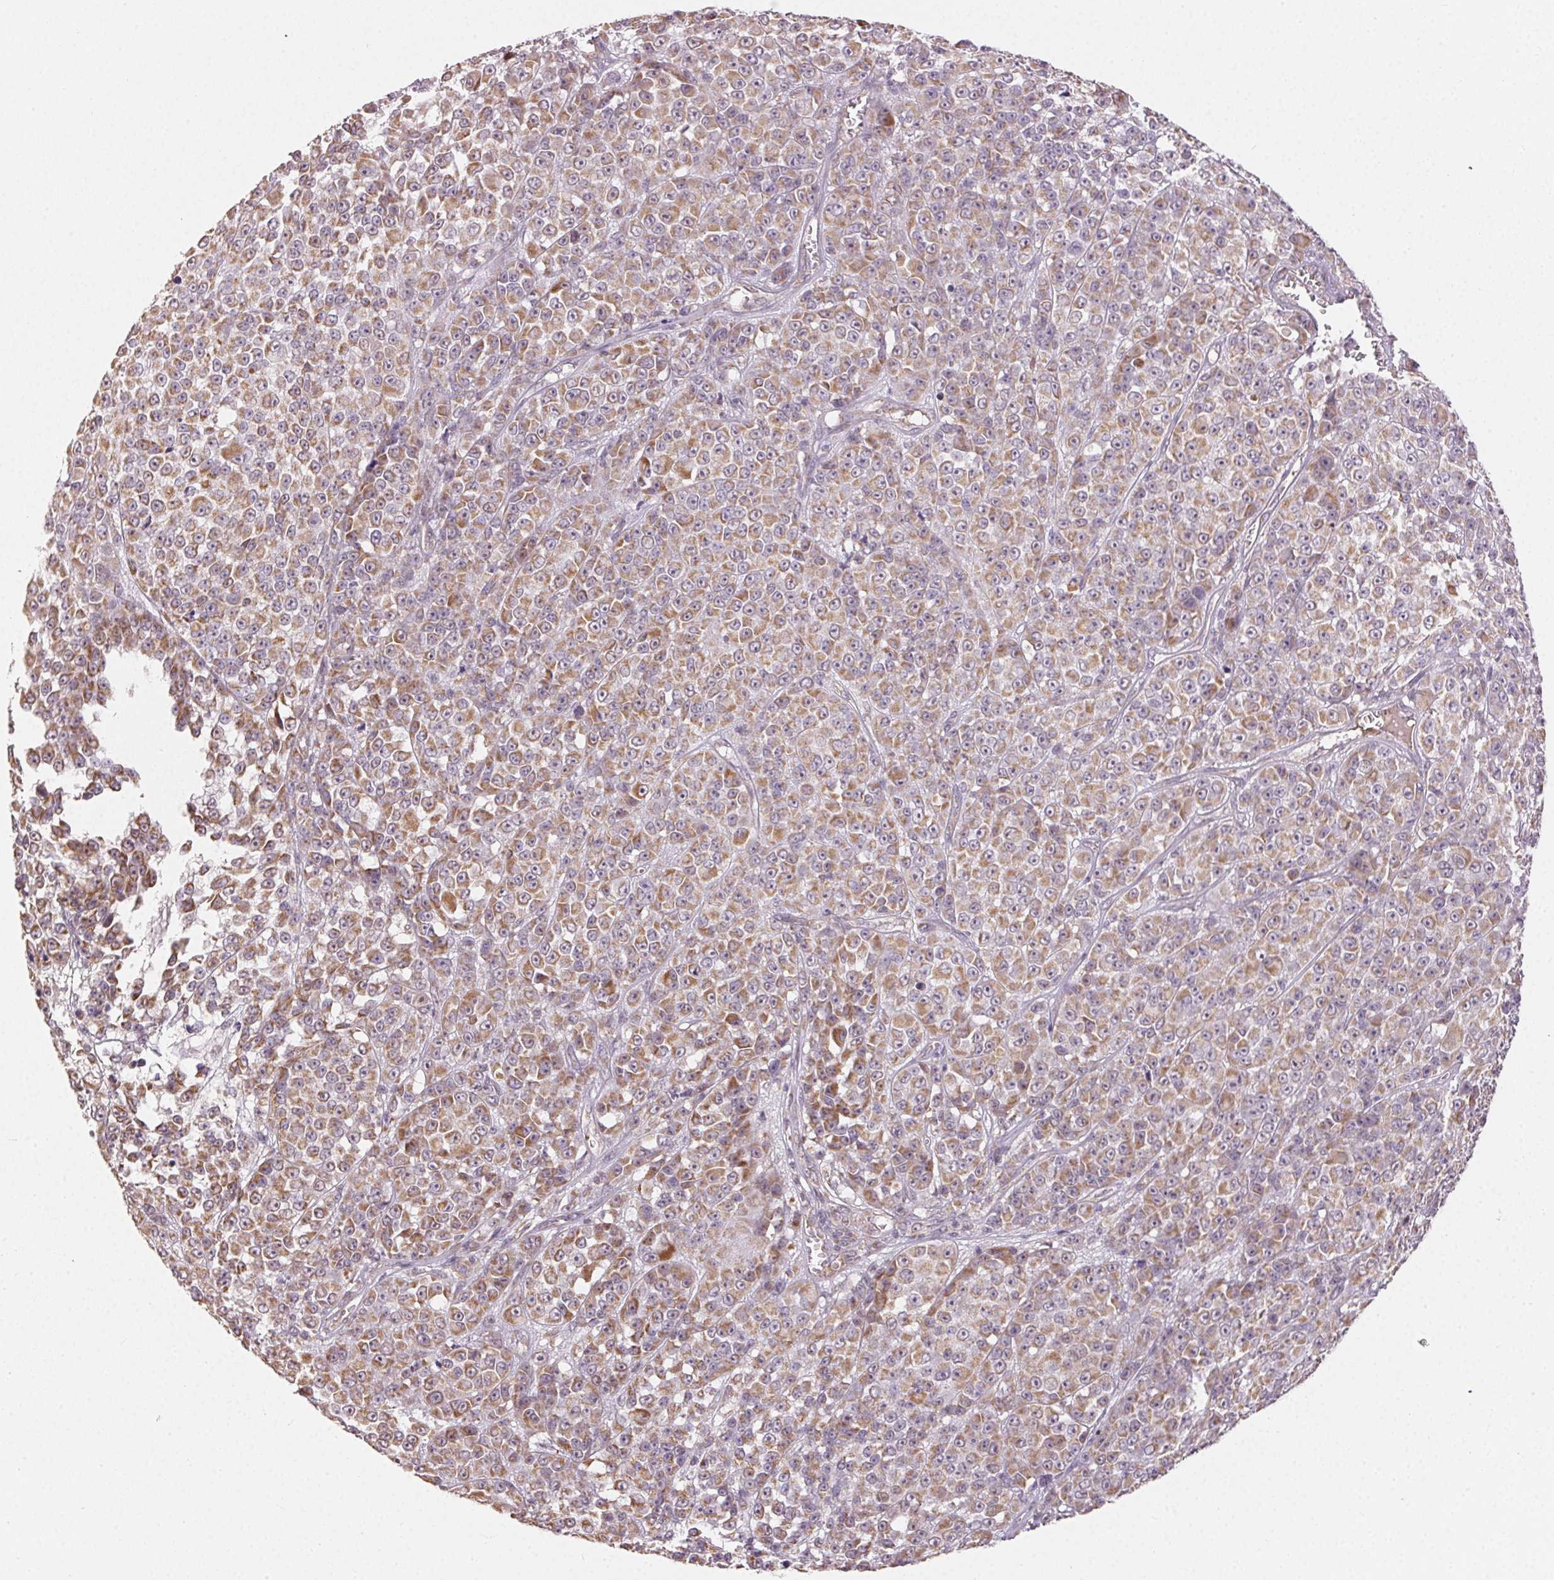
{"staining": {"intensity": "moderate", "quantity": ">75%", "location": "cytoplasmic/membranous"}, "tissue": "melanoma", "cell_type": "Tumor cells", "image_type": "cancer", "snomed": [{"axis": "morphology", "description": "Malignant melanoma, NOS"}, {"axis": "topography", "description": "Skin"}, {"axis": "topography", "description": "Skin of back"}], "caption": "Tumor cells show medium levels of moderate cytoplasmic/membranous staining in approximately >75% of cells in human melanoma.", "gene": "CLASP1", "patient": {"sex": "male", "age": 91}}